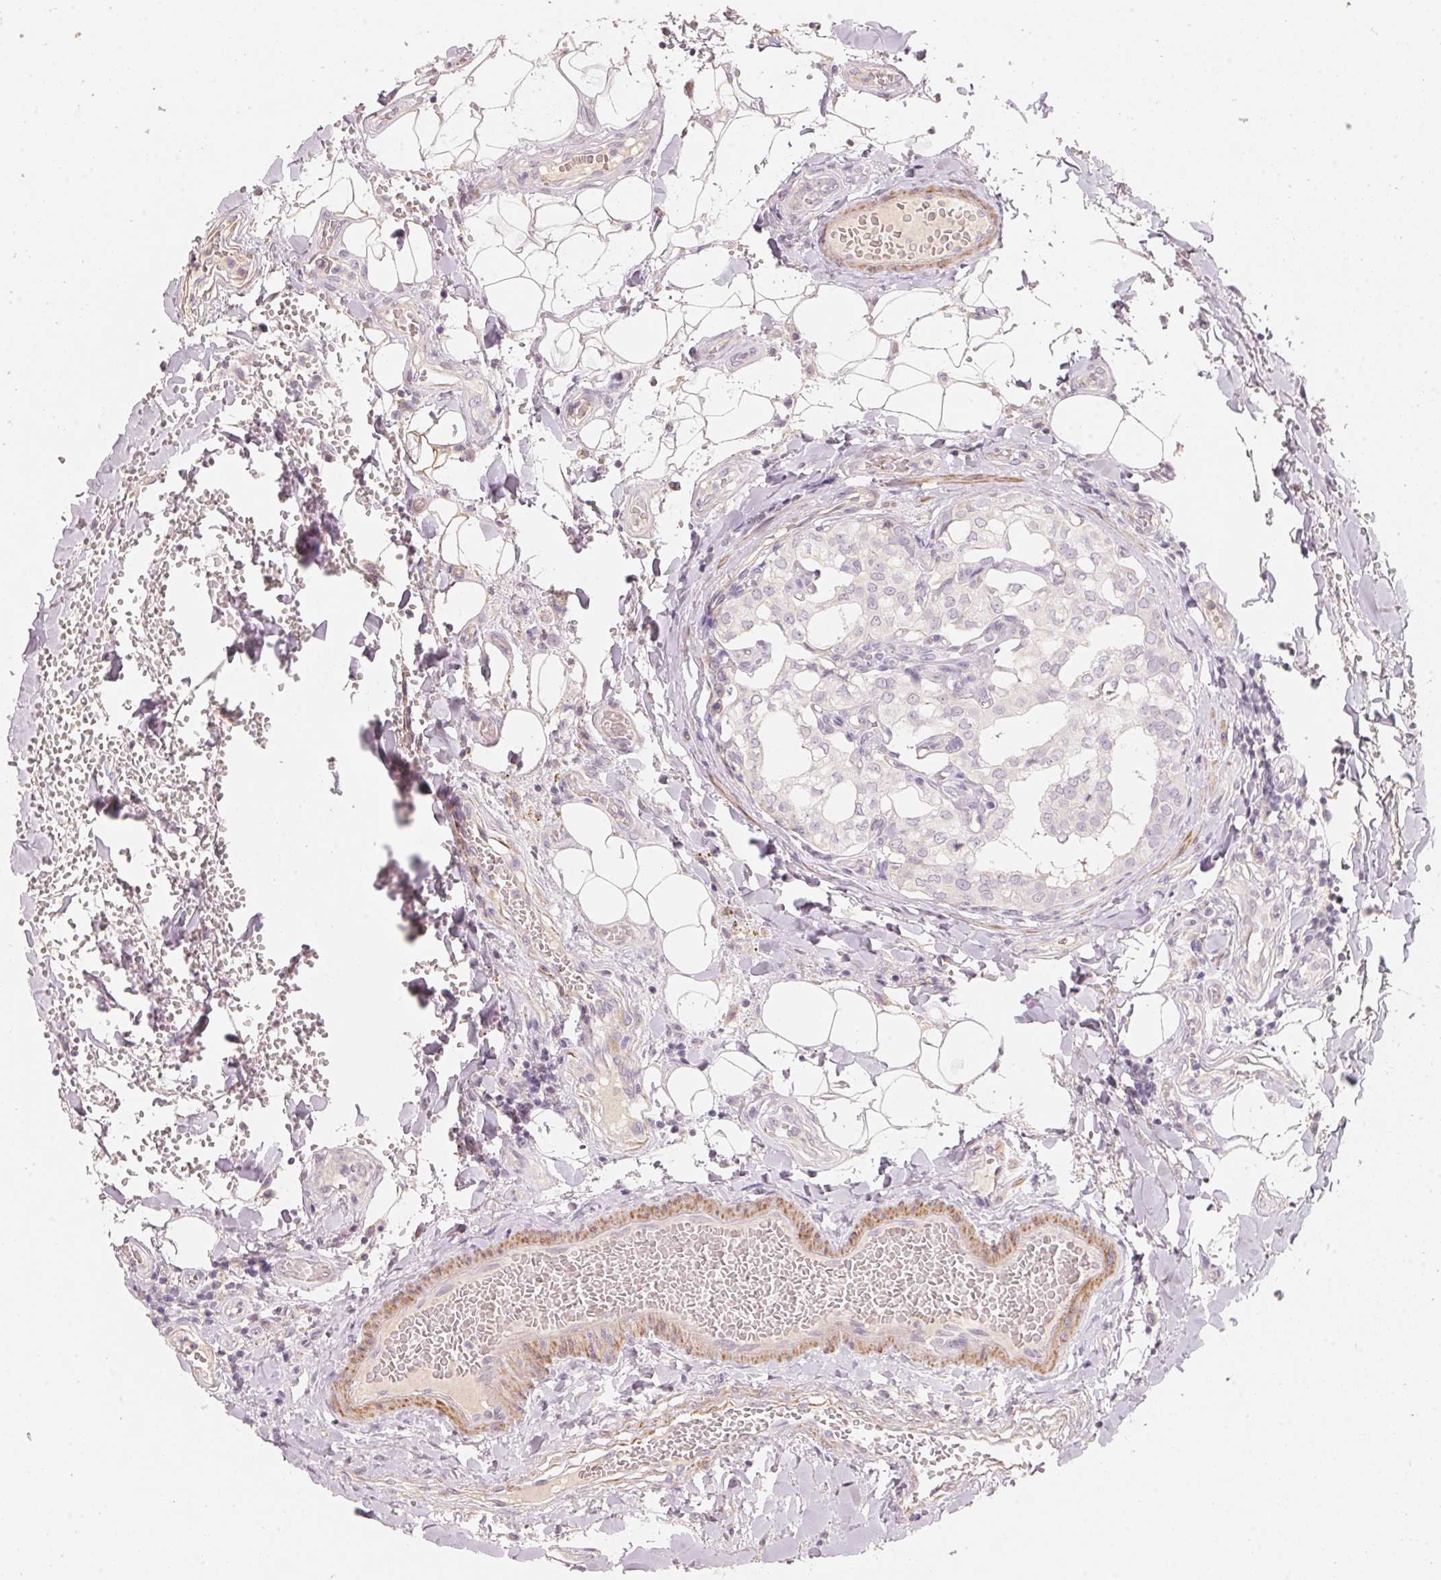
{"staining": {"intensity": "negative", "quantity": "none", "location": "none"}, "tissue": "thyroid cancer", "cell_type": "Tumor cells", "image_type": "cancer", "snomed": [{"axis": "morphology", "description": "Papillary adenocarcinoma, NOS"}, {"axis": "topography", "description": "Thyroid gland"}], "caption": "Tumor cells are negative for protein expression in human thyroid cancer. (Brightfield microscopy of DAB (3,3'-diaminobenzidine) IHC at high magnification).", "gene": "TP53AIP1", "patient": {"sex": "male", "age": 20}}